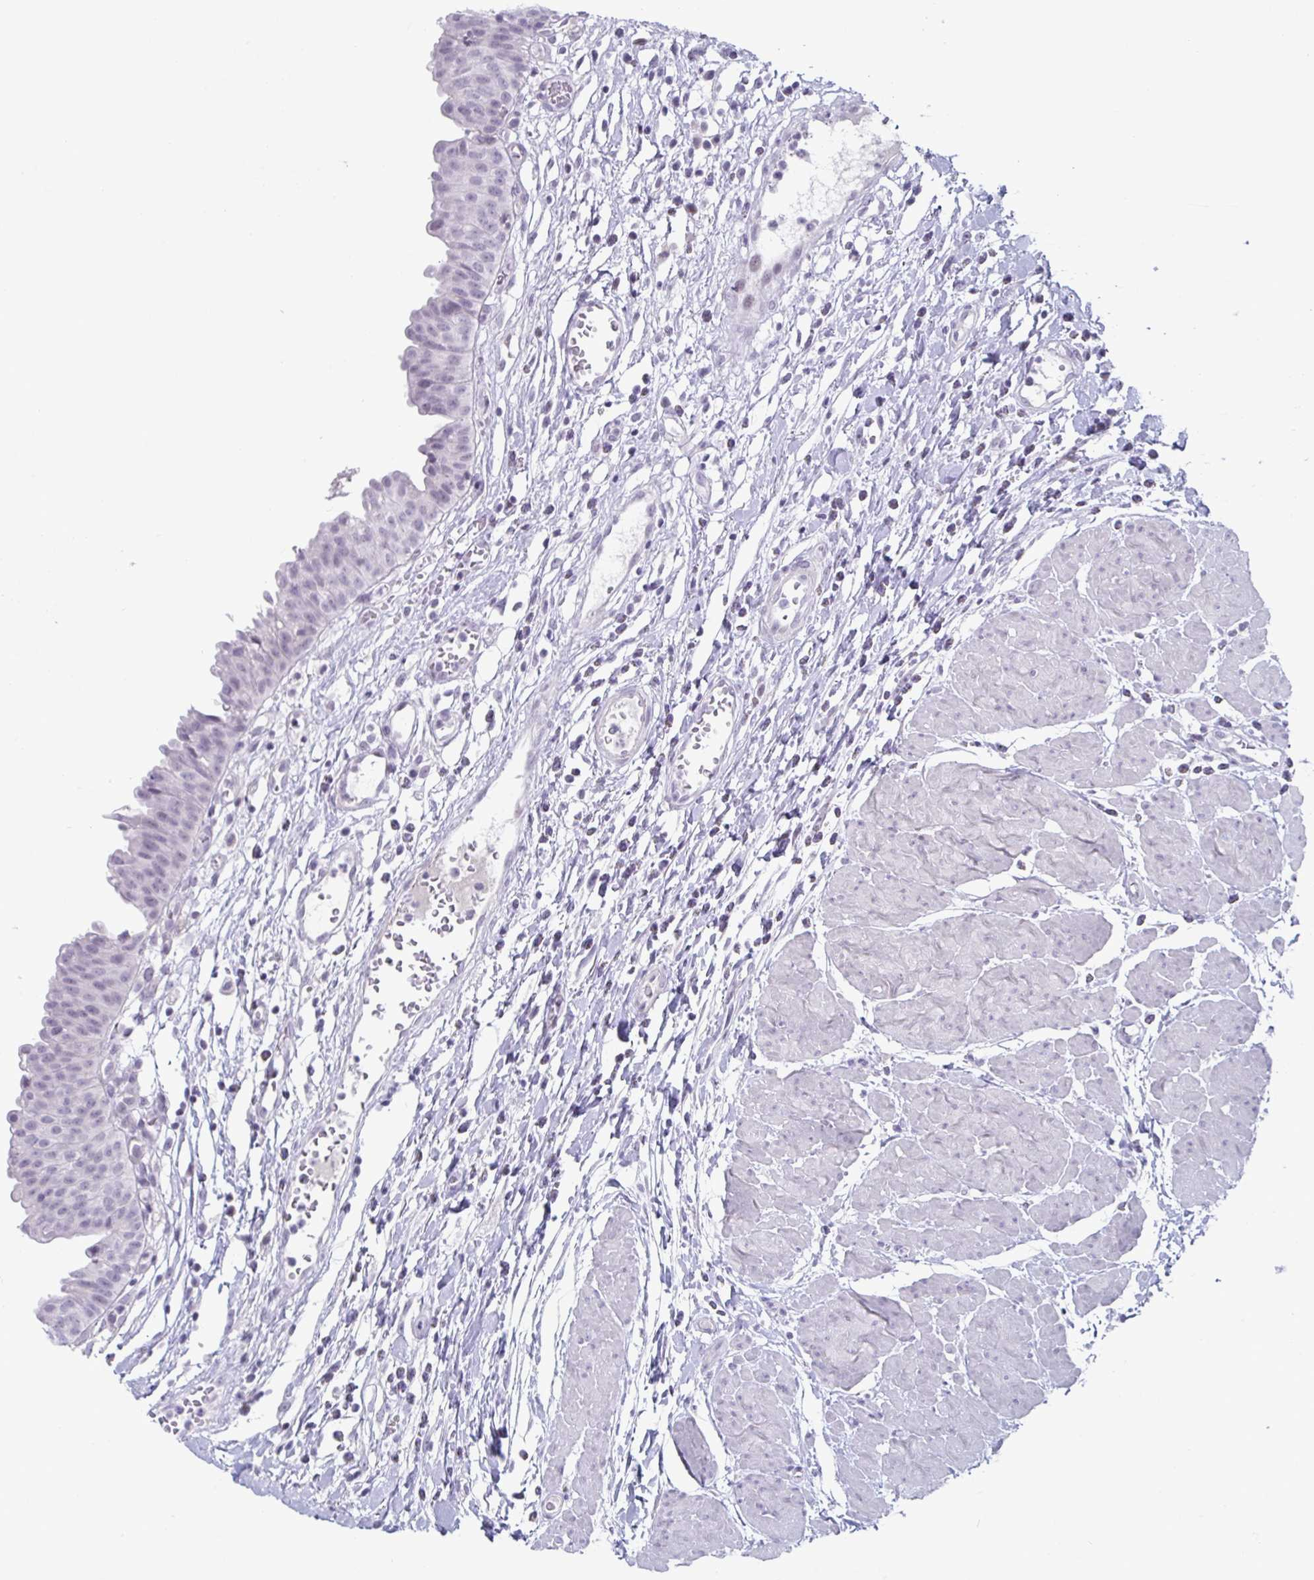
{"staining": {"intensity": "weak", "quantity": "<25%", "location": "nuclear"}, "tissue": "urinary bladder", "cell_type": "Urothelial cells", "image_type": "normal", "snomed": [{"axis": "morphology", "description": "Normal tissue, NOS"}, {"axis": "topography", "description": "Urinary bladder"}], "caption": "Immunohistochemistry of normal human urinary bladder demonstrates no positivity in urothelial cells.", "gene": "VSIG10L", "patient": {"sex": "male", "age": 64}}